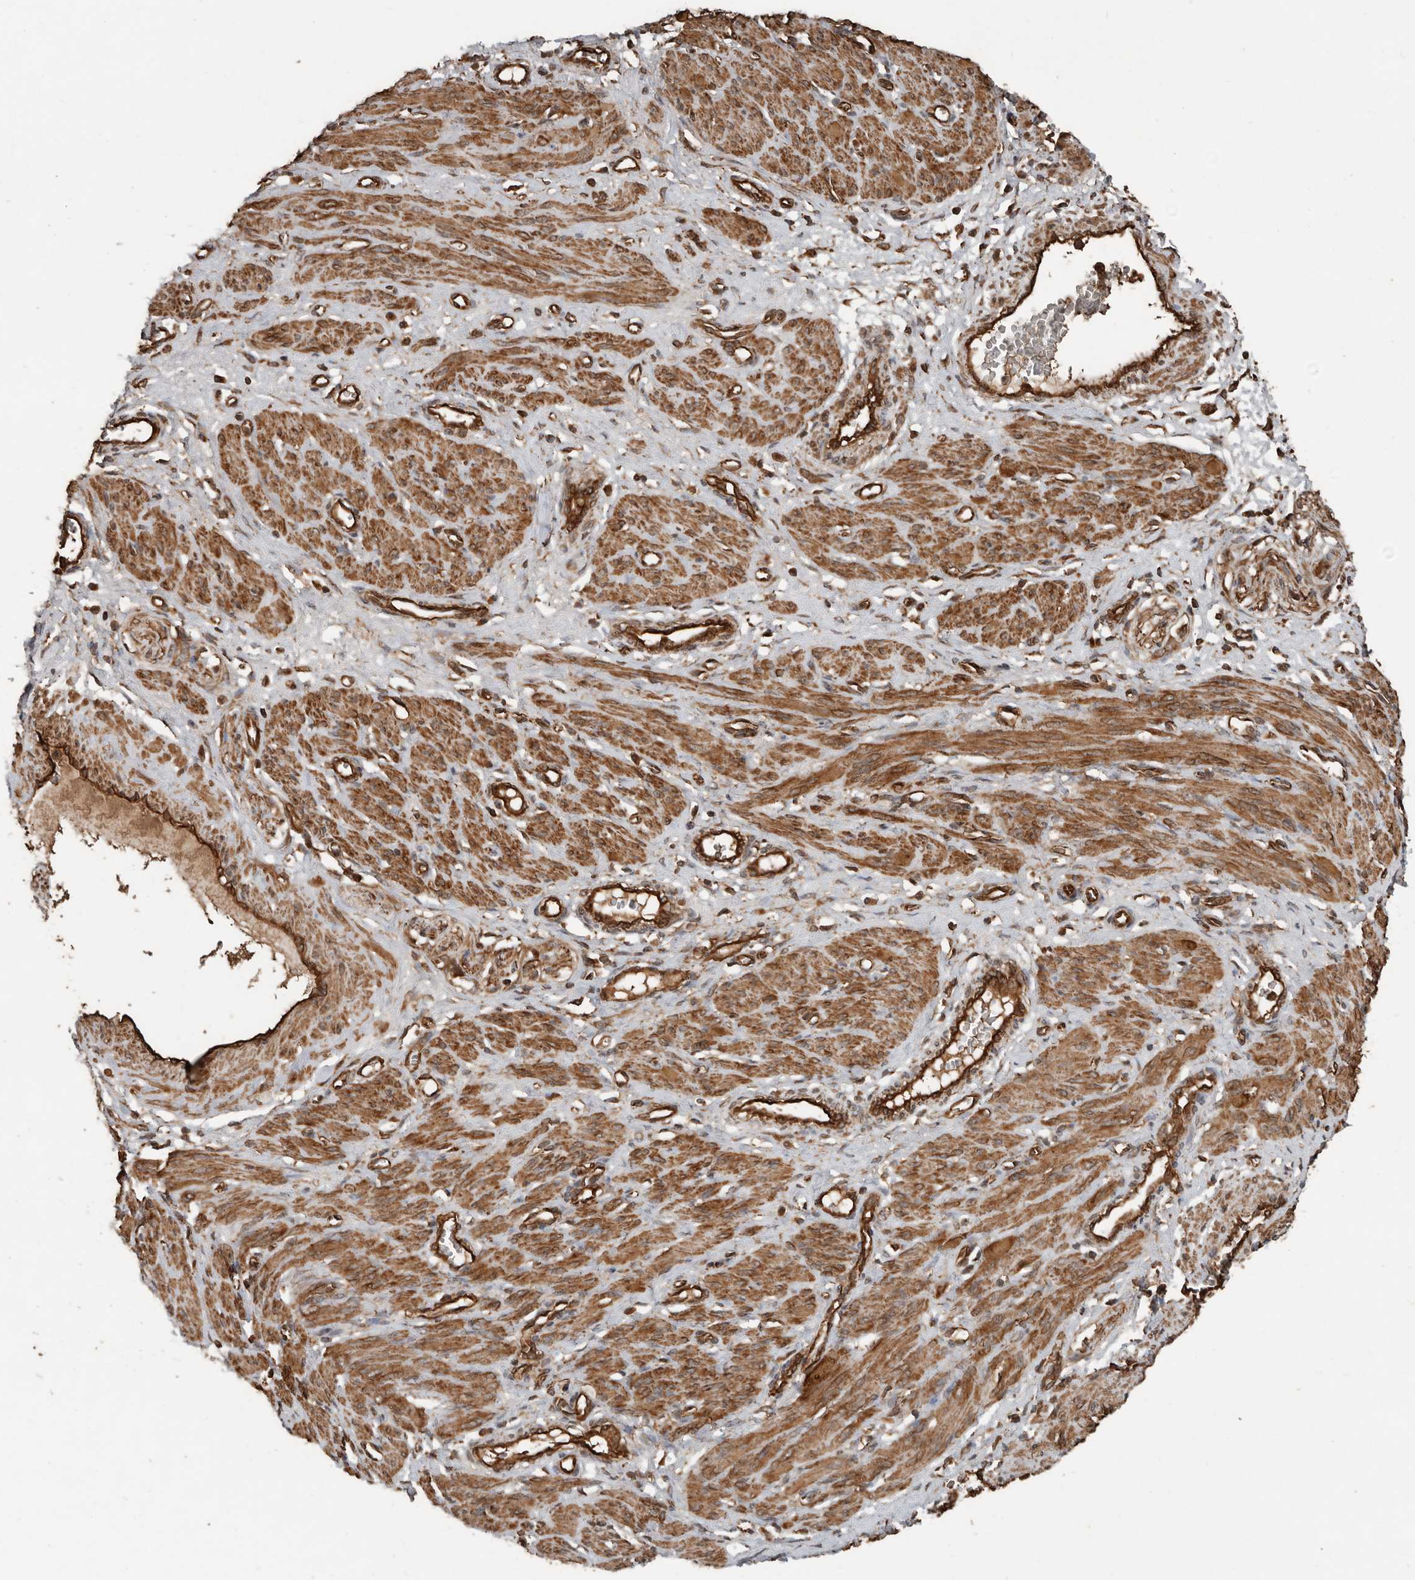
{"staining": {"intensity": "strong", "quantity": ">75%", "location": "cytoplasmic/membranous"}, "tissue": "smooth muscle", "cell_type": "Smooth muscle cells", "image_type": "normal", "snomed": [{"axis": "morphology", "description": "Normal tissue, NOS"}, {"axis": "topography", "description": "Endometrium"}], "caption": "An immunohistochemistry (IHC) photomicrograph of normal tissue is shown. Protein staining in brown highlights strong cytoplasmic/membranous positivity in smooth muscle within smooth muscle cells.", "gene": "YOD1", "patient": {"sex": "female", "age": 33}}